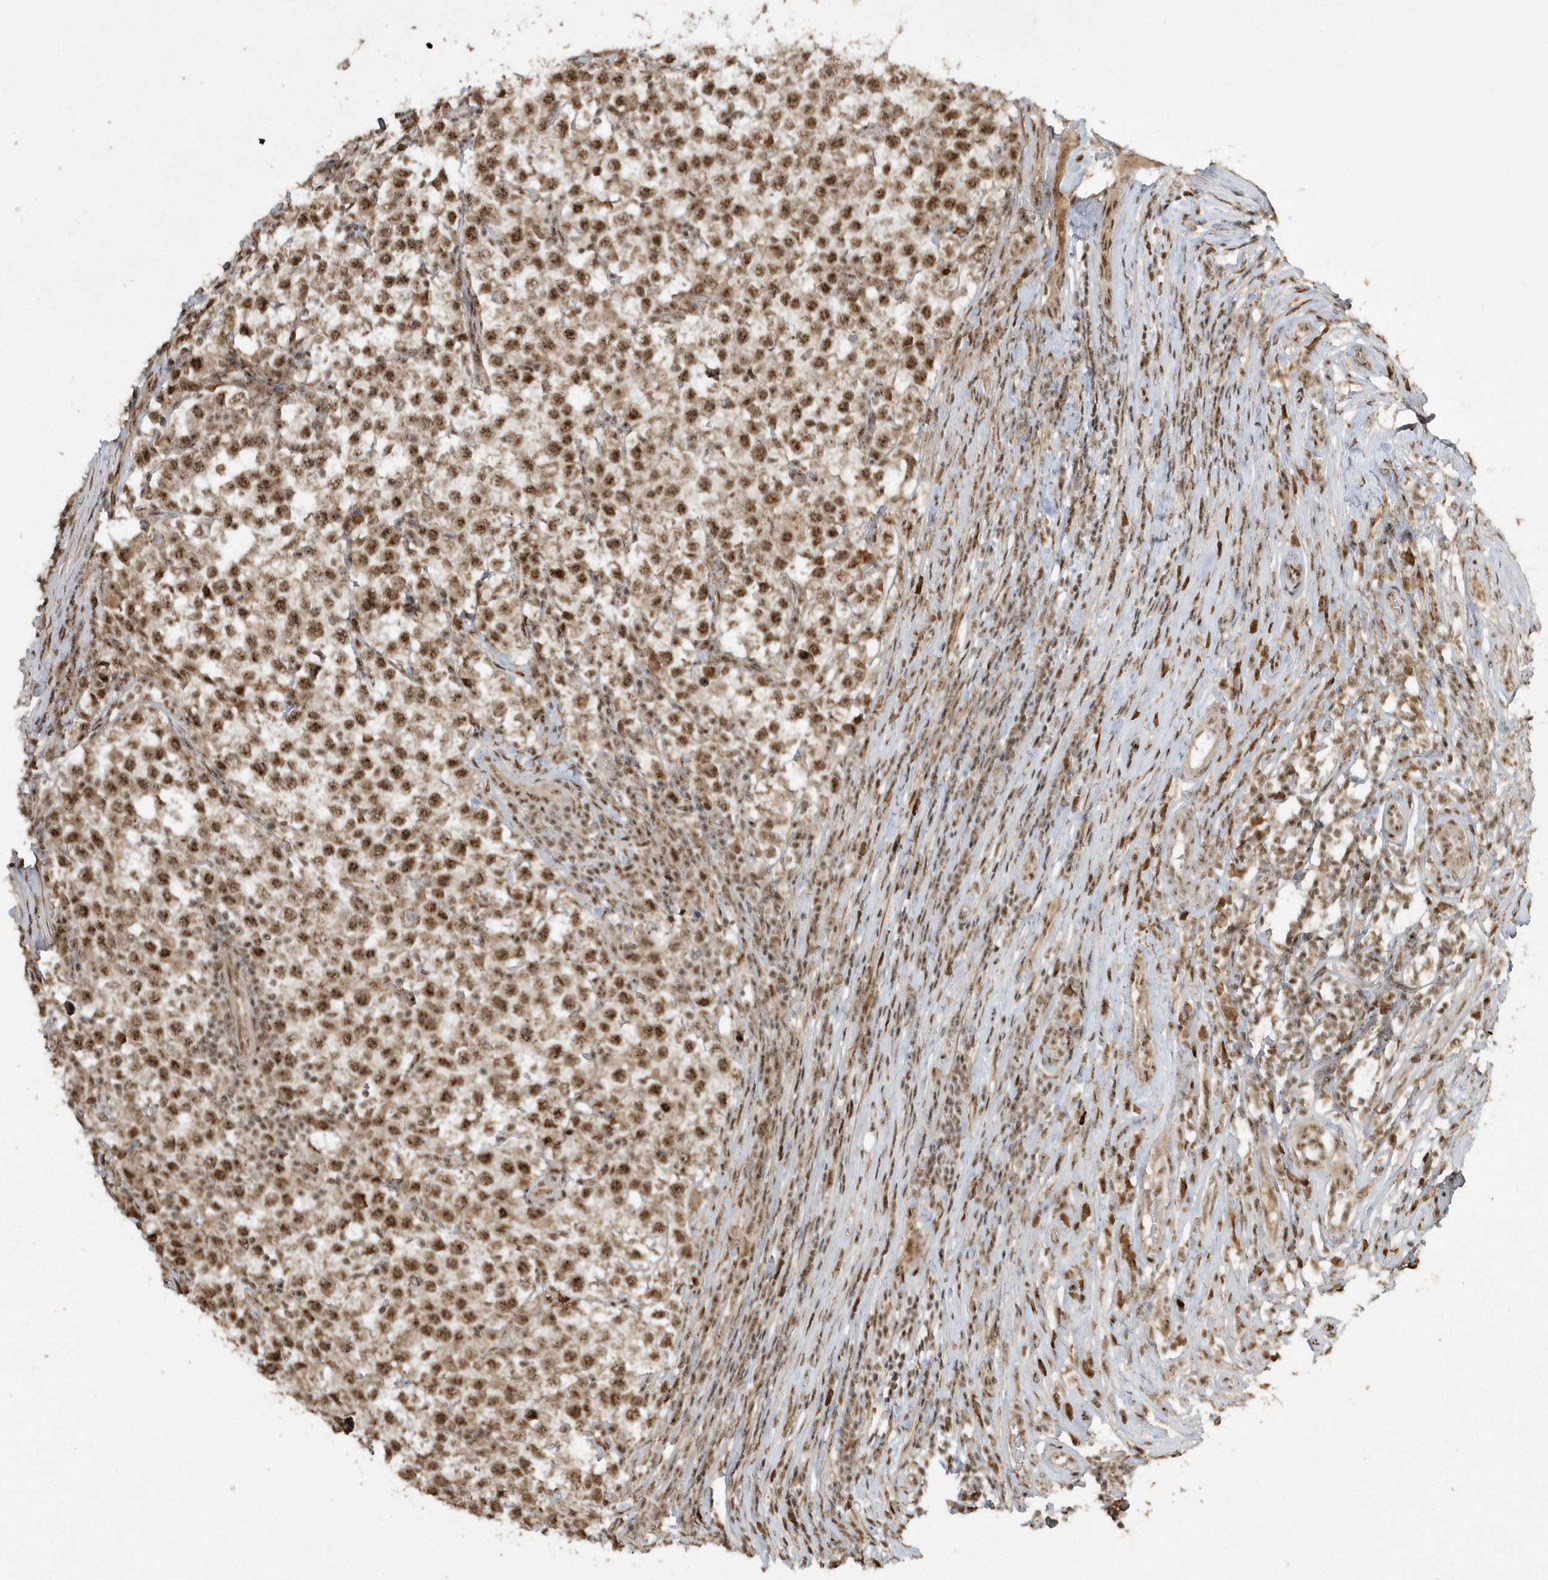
{"staining": {"intensity": "moderate", "quantity": ">75%", "location": "nuclear"}, "tissue": "testis cancer", "cell_type": "Tumor cells", "image_type": "cancer", "snomed": [{"axis": "morphology", "description": "Normal tissue, NOS"}, {"axis": "morphology", "description": "Seminoma, NOS"}, {"axis": "topography", "description": "Testis"}], "caption": "Immunohistochemical staining of testis cancer demonstrates moderate nuclear protein positivity in about >75% of tumor cells.", "gene": "POLR3B", "patient": {"sex": "male", "age": 43}}